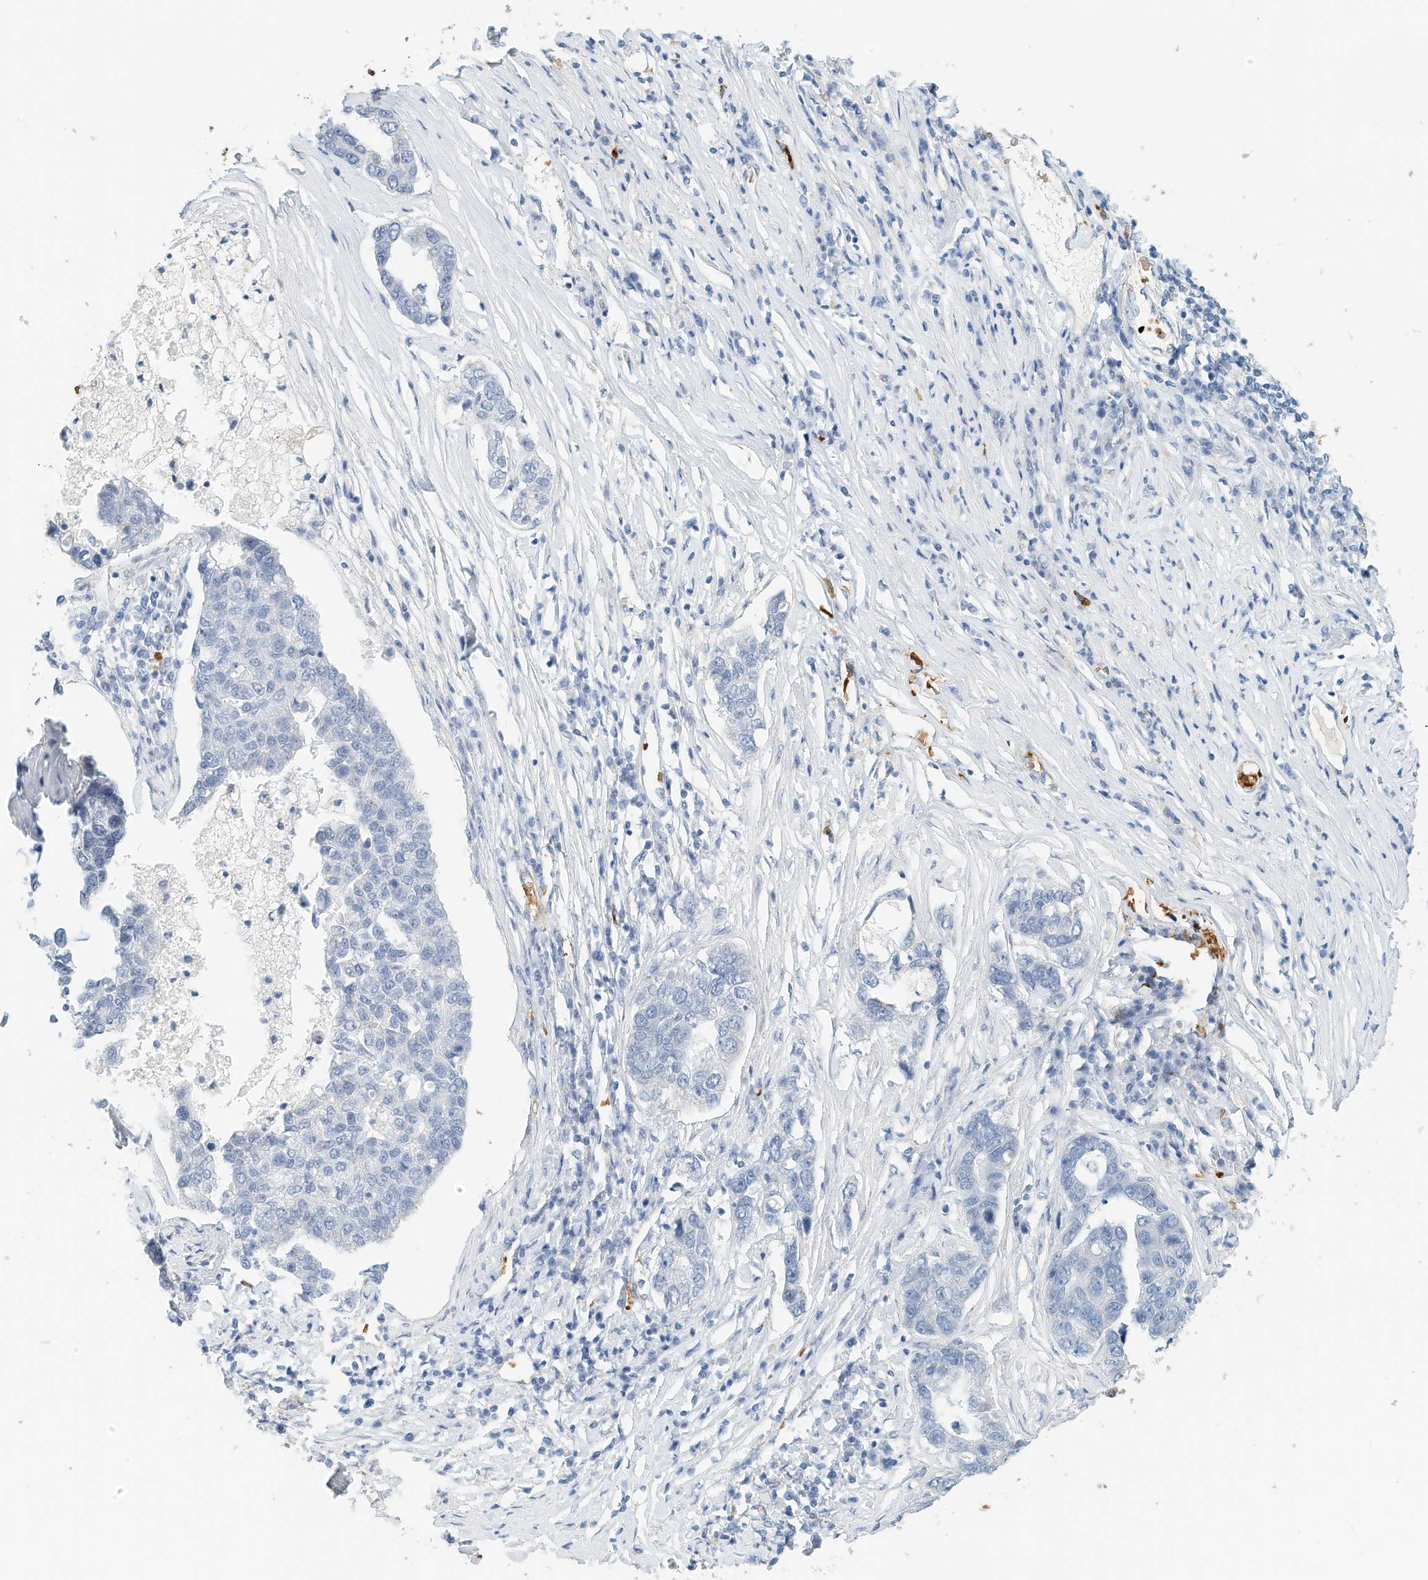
{"staining": {"intensity": "negative", "quantity": "none", "location": "none"}, "tissue": "pancreatic cancer", "cell_type": "Tumor cells", "image_type": "cancer", "snomed": [{"axis": "morphology", "description": "Adenocarcinoma, NOS"}, {"axis": "topography", "description": "Pancreas"}], "caption": "Immunohistochemistry of human pancreatic cancer shows no expression in tumor cells.", "gene": "RCAN3", "patient": {"sex": "female", "age": 61}}